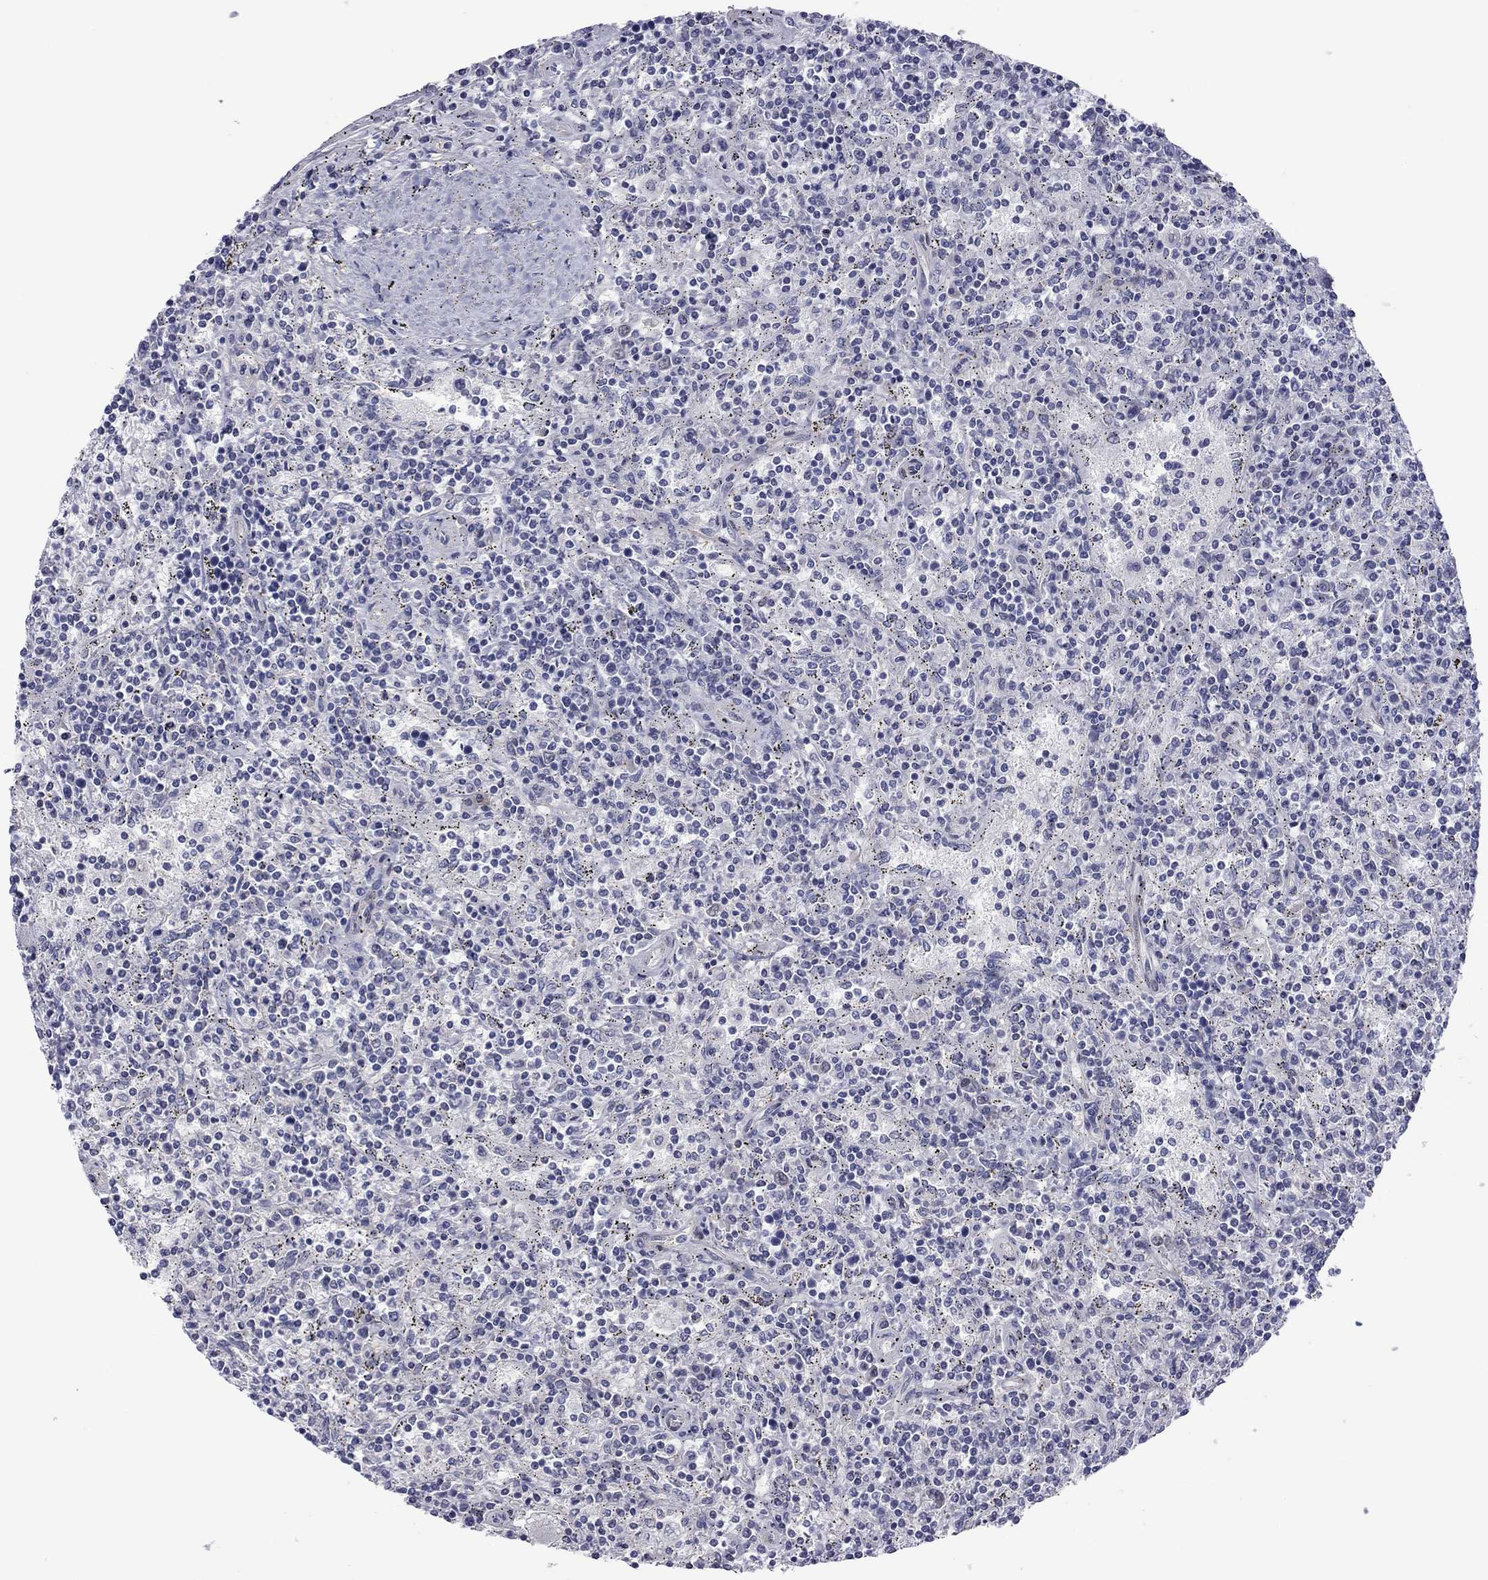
{"staining": {"intensity": "negative", "quantity": "none", "location": "none"}, "tissue": "lymphoma", "cell_type": "Tumor cells", "image_type": "cancer", "snomed": [{"axis": "morphology", "description": "Malignant lymphoma, non-Hodgkin's type, Low grade"}, {"axis": "topography", "description": "Spleen"}], "caption": "The micrograph reveals no significant expression in tumor cells of malignant lymphoma, non-Hodgkin's type (low-grade). The staining is performed using DAB (3,3'-diaminobenzidine) brown chromogen with nuclei counter-stained in using hematoxylin.", "gene": "POU5F2", "patient": {"sex": "male", "age": 62}}